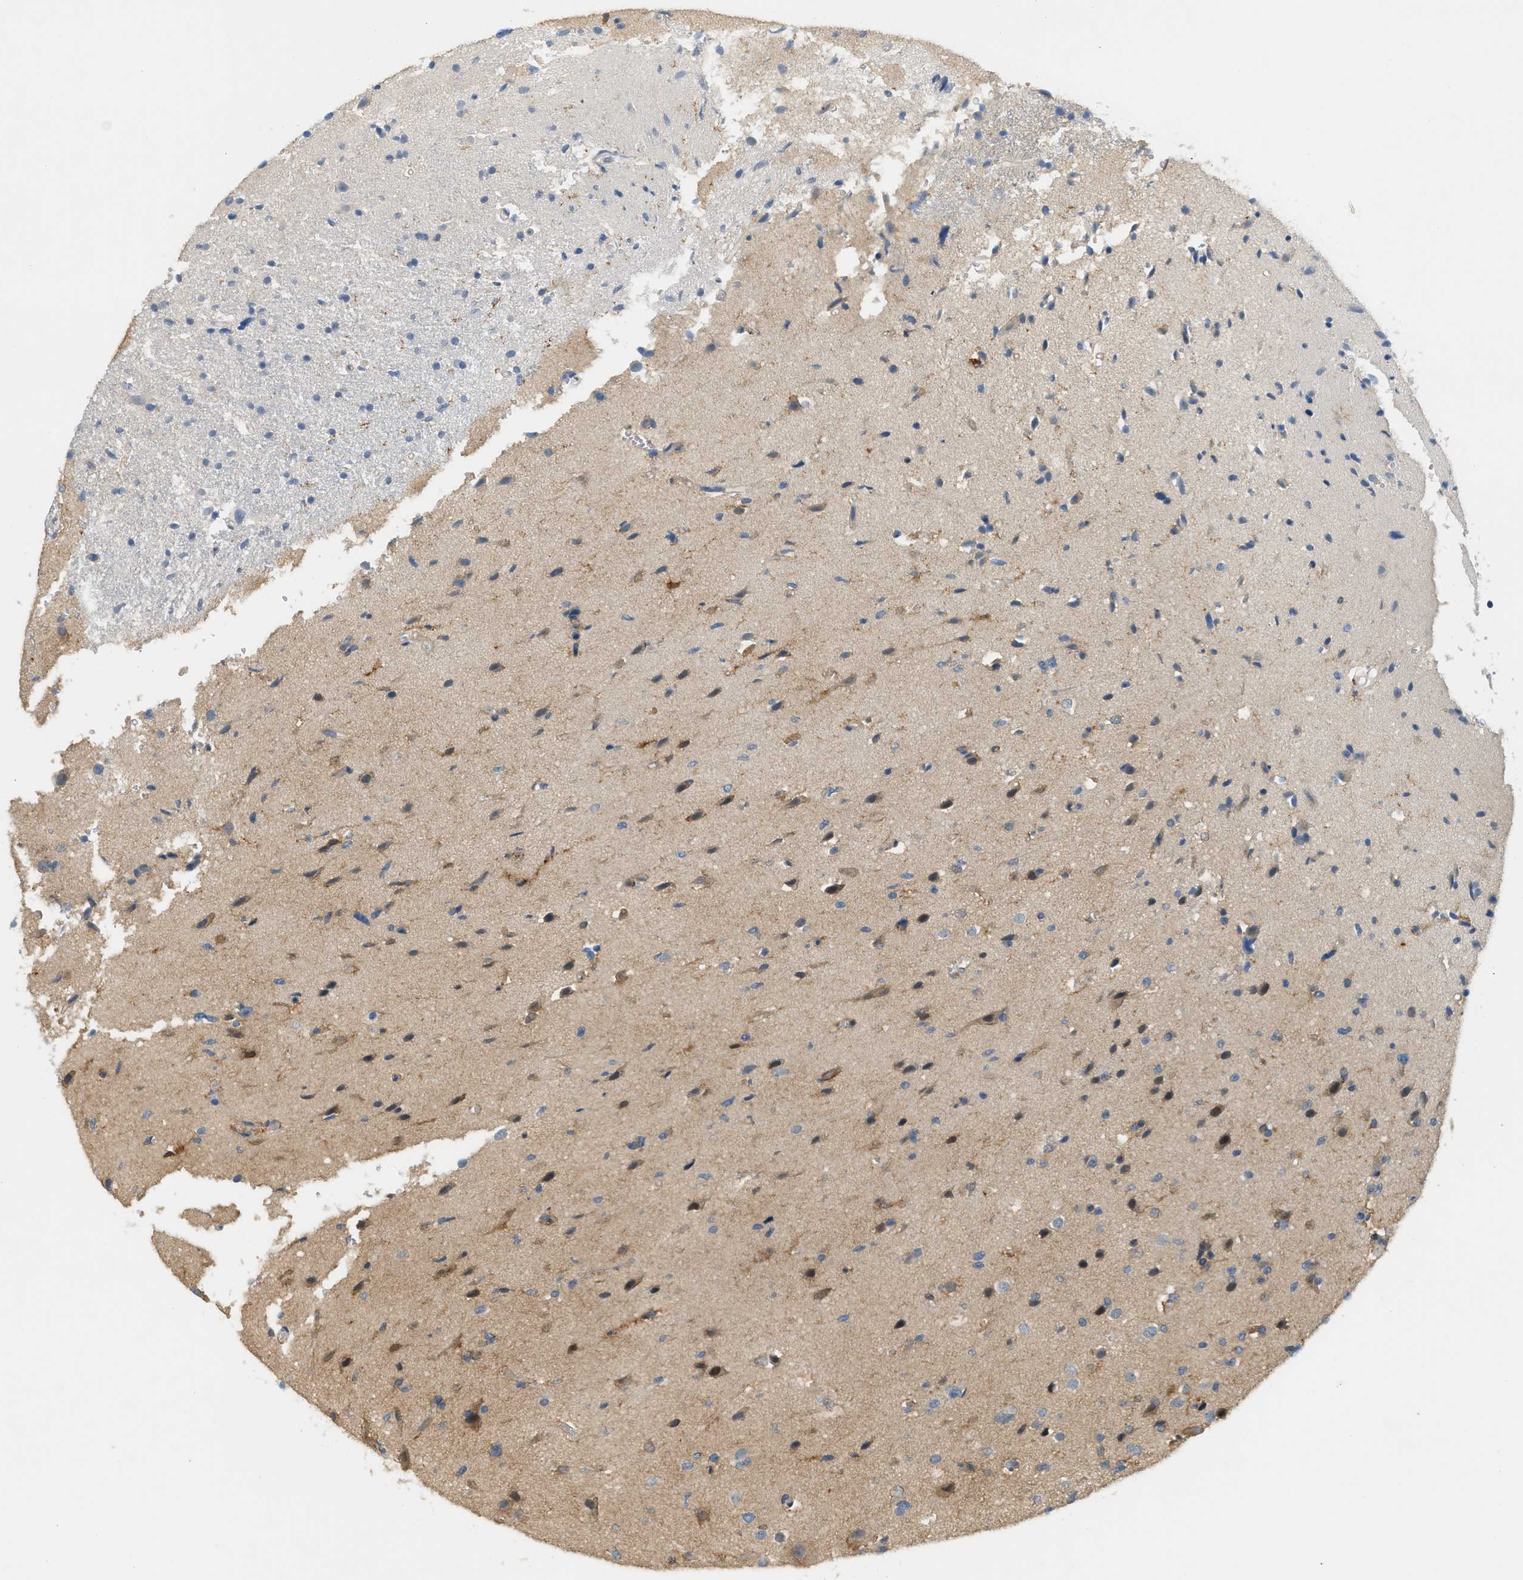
{"staining": {"intensity": "moderate", "quantity": "<25%", "location": "cytoplasmic/membranous"}, "tissue": "glioma", "cell_type": "Tumor cells", "image_type": "cancer", "snomed": [{"axis": "morphology", "description": "Glioma, malignant, High grade"}, {"axis": "topography", "description": "Brain"}], "caption": "This is an image of IHC staining of high-grade glioma (malignant), which shows moderate expression in the cytoplasmic/membranous of tumor cells.", "gene": "PDCL3", "patient": {"sex": "male", "age": 33}}